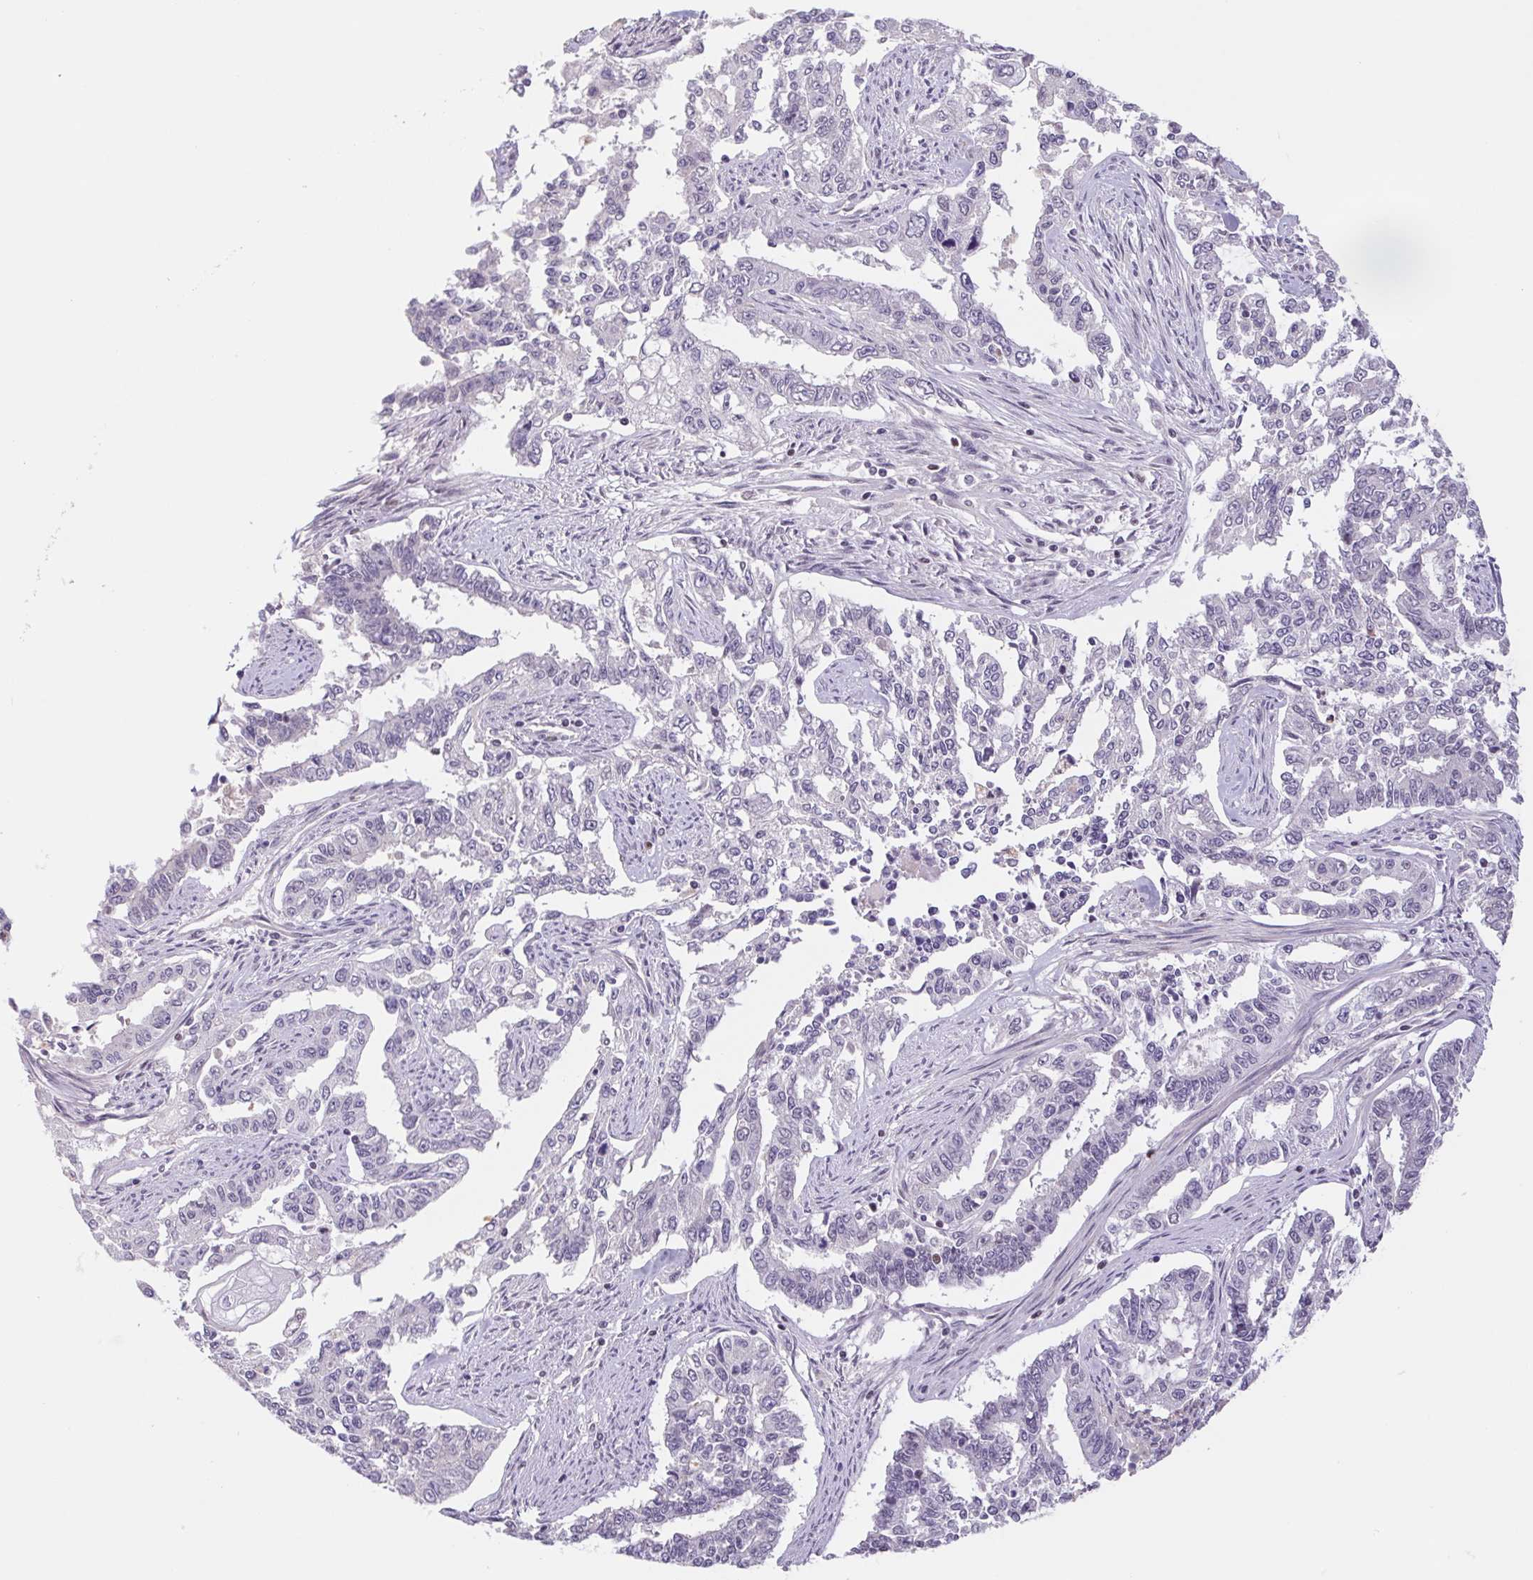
{"staining": {"intensity": "negative", "quantity": "none", "location": "none"}, "tissue": "endometrial cancer", "cell_type": "Tumor cells", "image_type": "cancer", "snomed": [{"axis": "morphology", "description": "Adenocarcinoma, NOS"}, {"axis": "topography", "description": "Uterus"}], "caption": "Immunohistochemistry micrograph of endometrial adenocarcinoma stained for a protein (brown), which demonstrates no expression in tumor cells.", "gene": "TRERF1", "patient": {"sex": "female", "age": 59}}